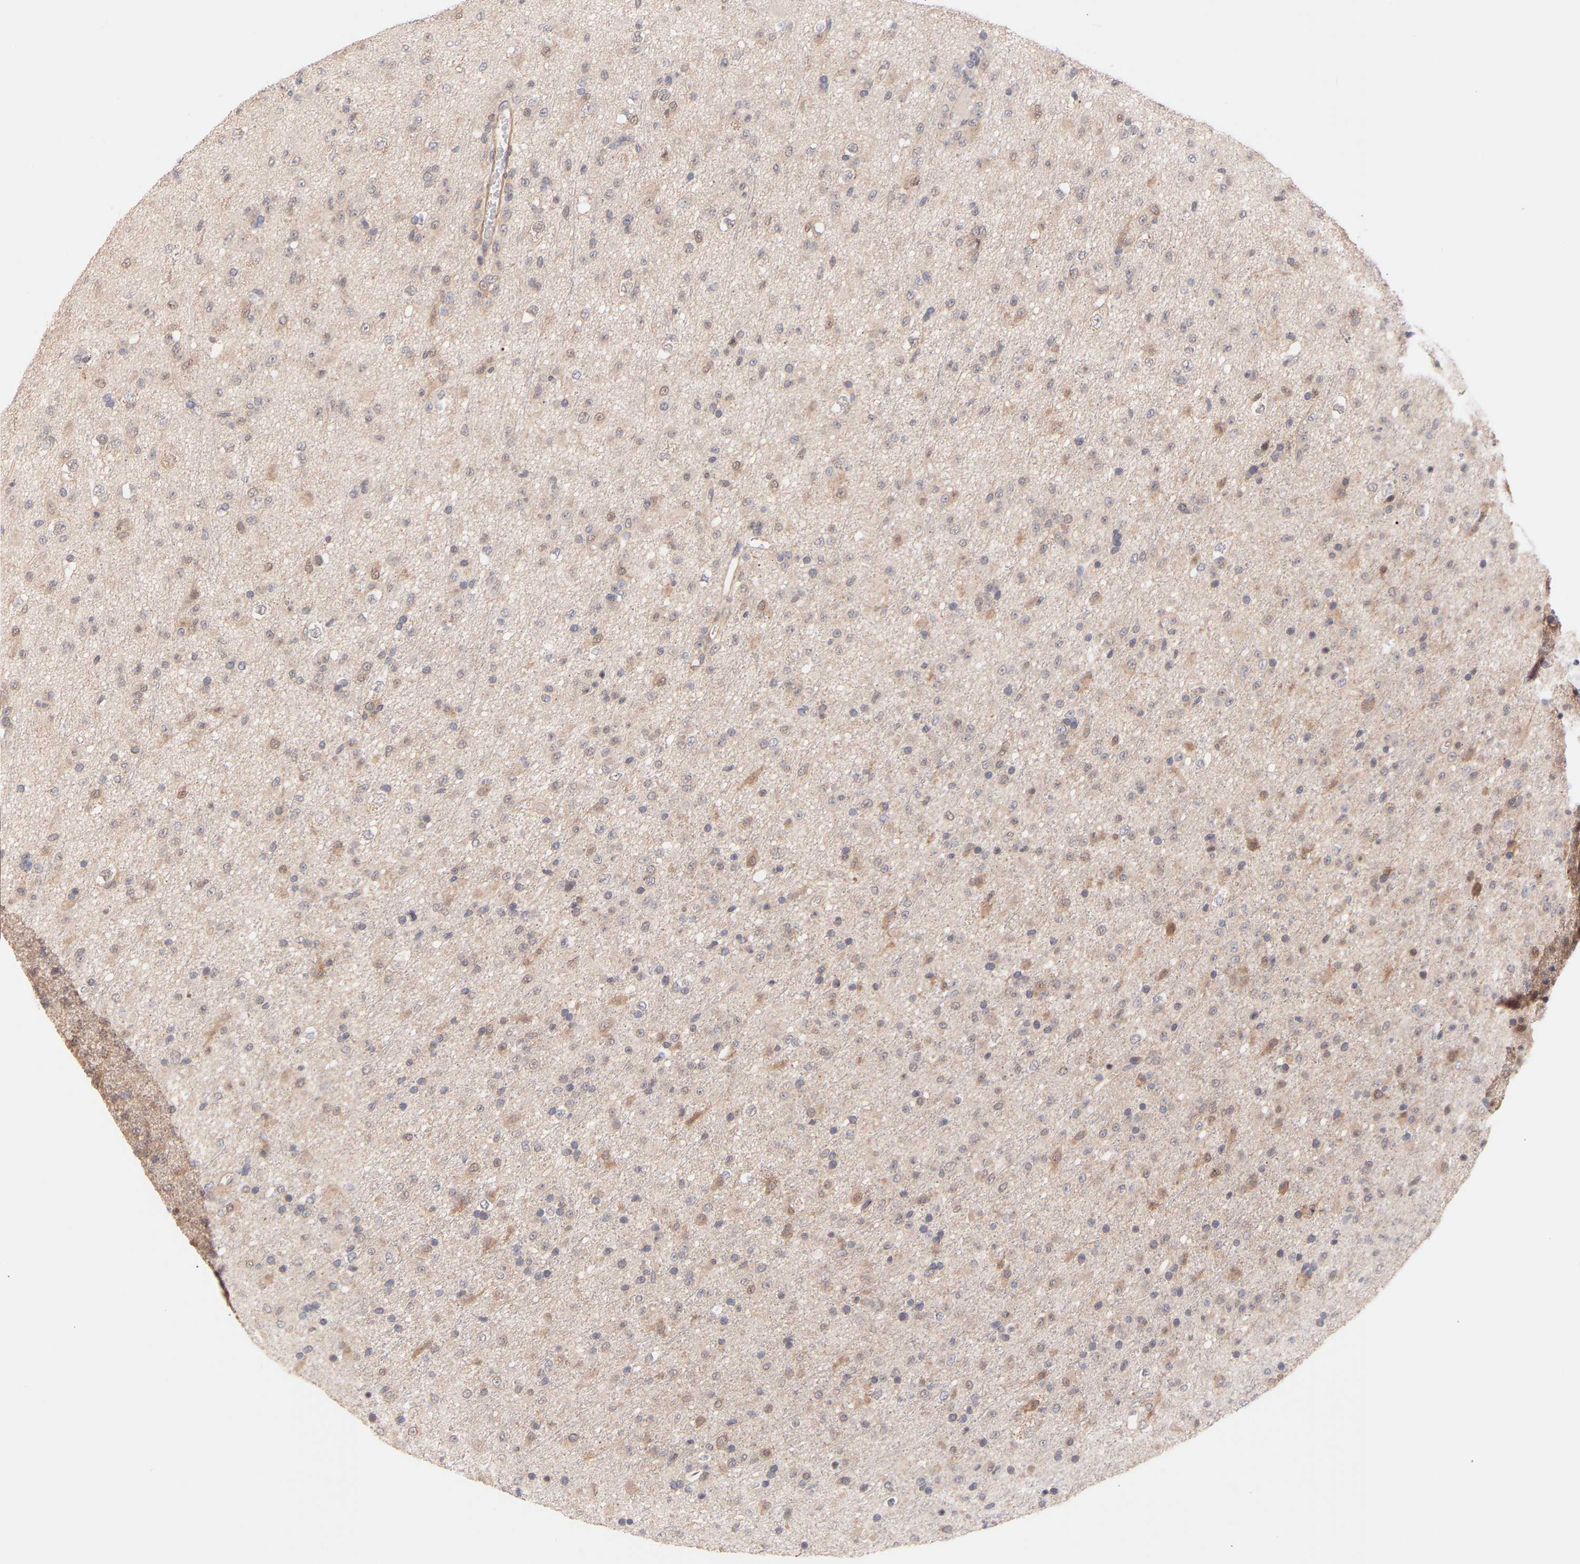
{"staining": {"intensity": "weak", "quantity": "25%-75%", "location": "cytoplasmic/membranous,nuclear"}, "tissue": "glioma", "cell_type": "Tumor cells", "image_type": "cancer", "snomed": [{"axis": "morphology", "description": "Glioma, malignant, Low grade"}, {"axis": "topography", "description": "Brain"}], "caption": "Weak cytoplasmic/membranous and nuclear expression is identified in approximately 25%-75% of tumor cells in glioma.", "gene": "PDLIM5", "patient": {"sex": "male", "age": 65}}